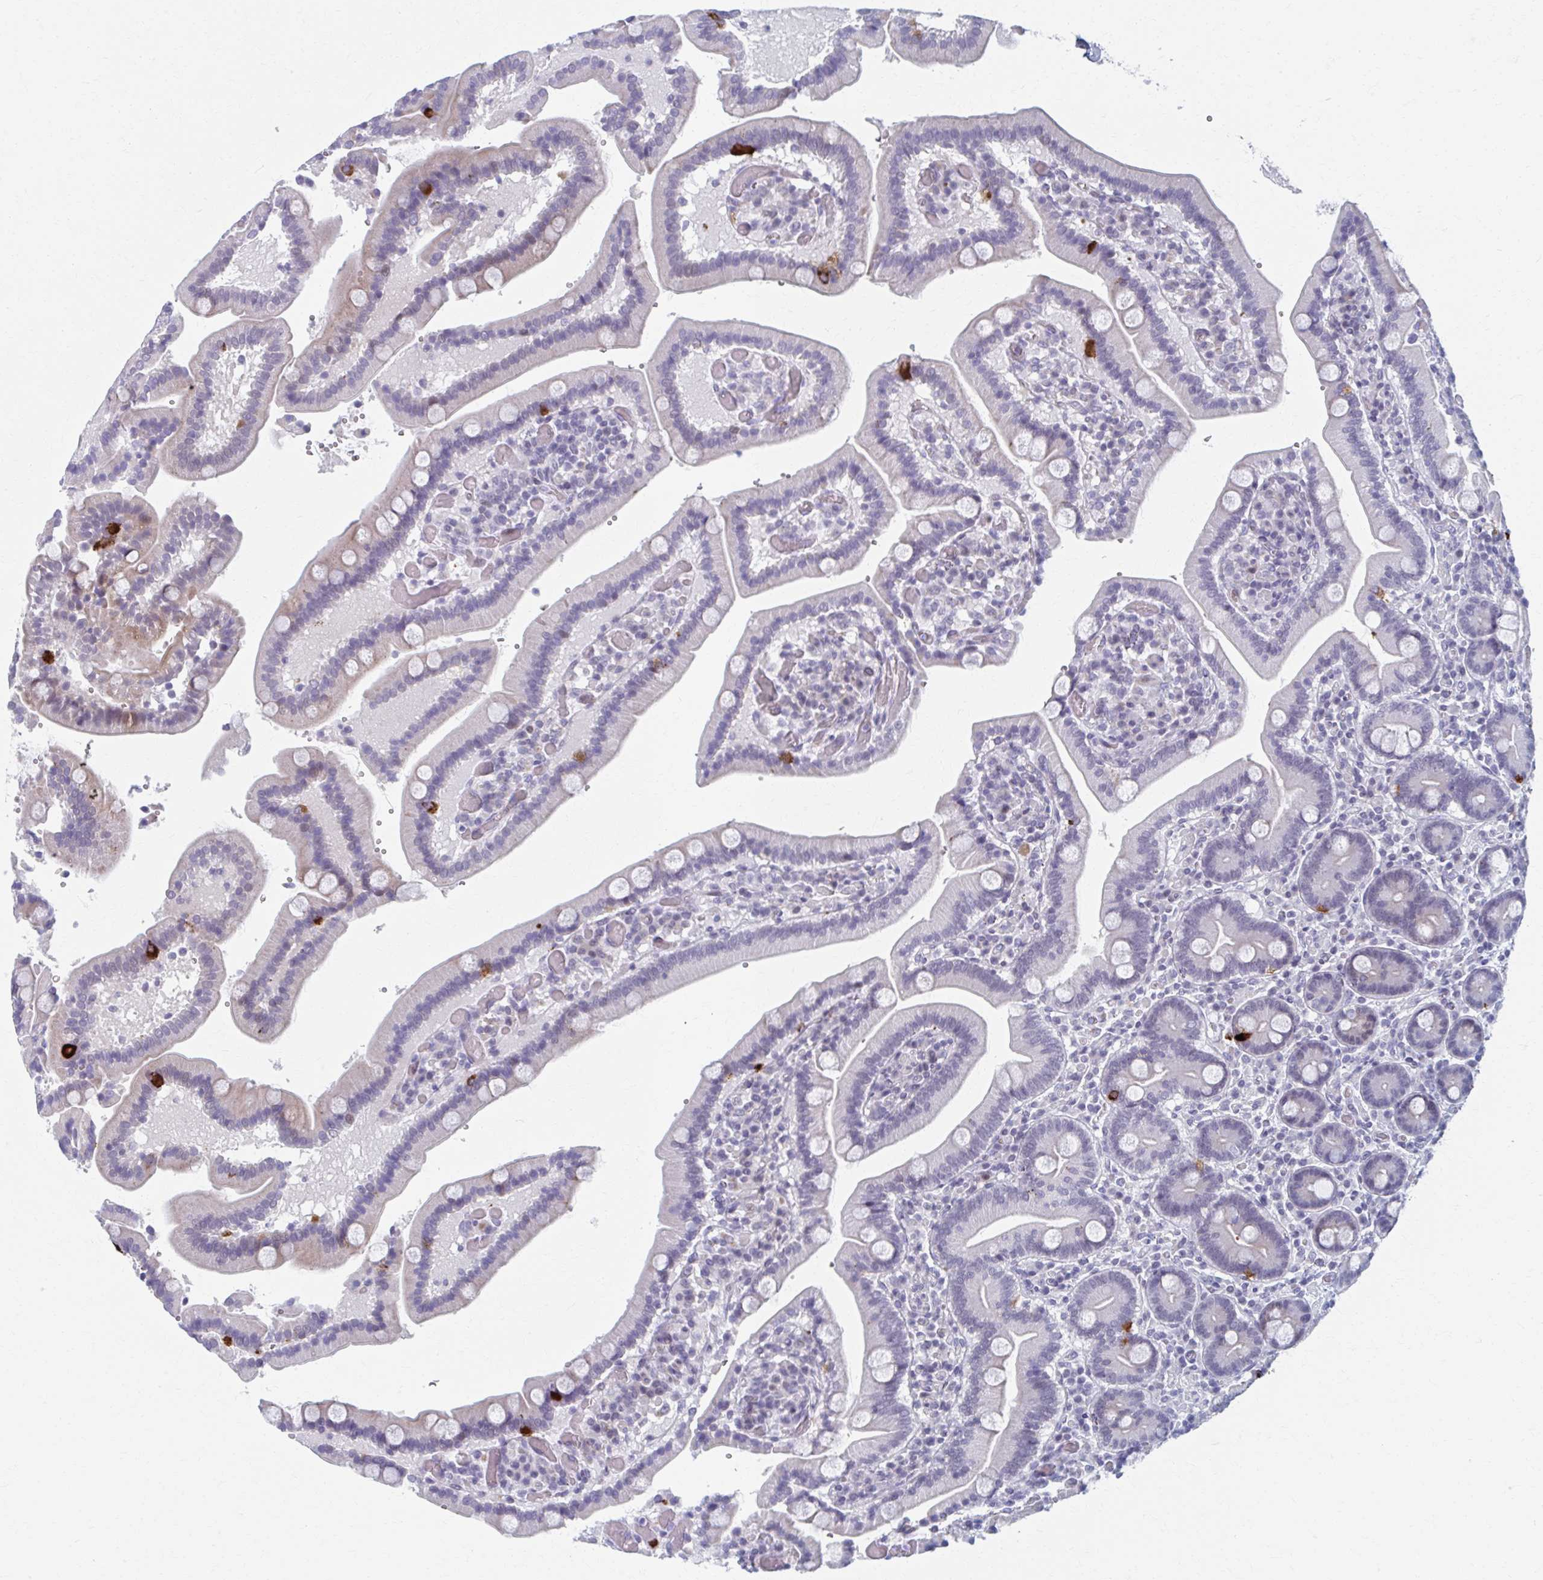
{"staining": {"intensity": "strong", "quantity": "<25%", "location": "cytoplasmic/membranous"}, "tissue": "duodenum", "cell_type": "Glandular cells", "image_type": "normal", "snomed": [{"axis": "morphology", "description": "Normal tissue, NOS"}, {"axis": "topography", "description": "Duodenum"}], "caption": "An immunohistochemistry (IHC) histopathology image of unremarkable tissue is shown. Protein staining in brown highlights strong cytoplasmic/membranous positivity in duodenum within glandular cells. The protein is stained brown, and the nuclei are stained in blue (DAB IHC with brightfield microscopy, high magnification).", "gene": "ABHD16B", "patient": {"sex": "female", "age": 62}}